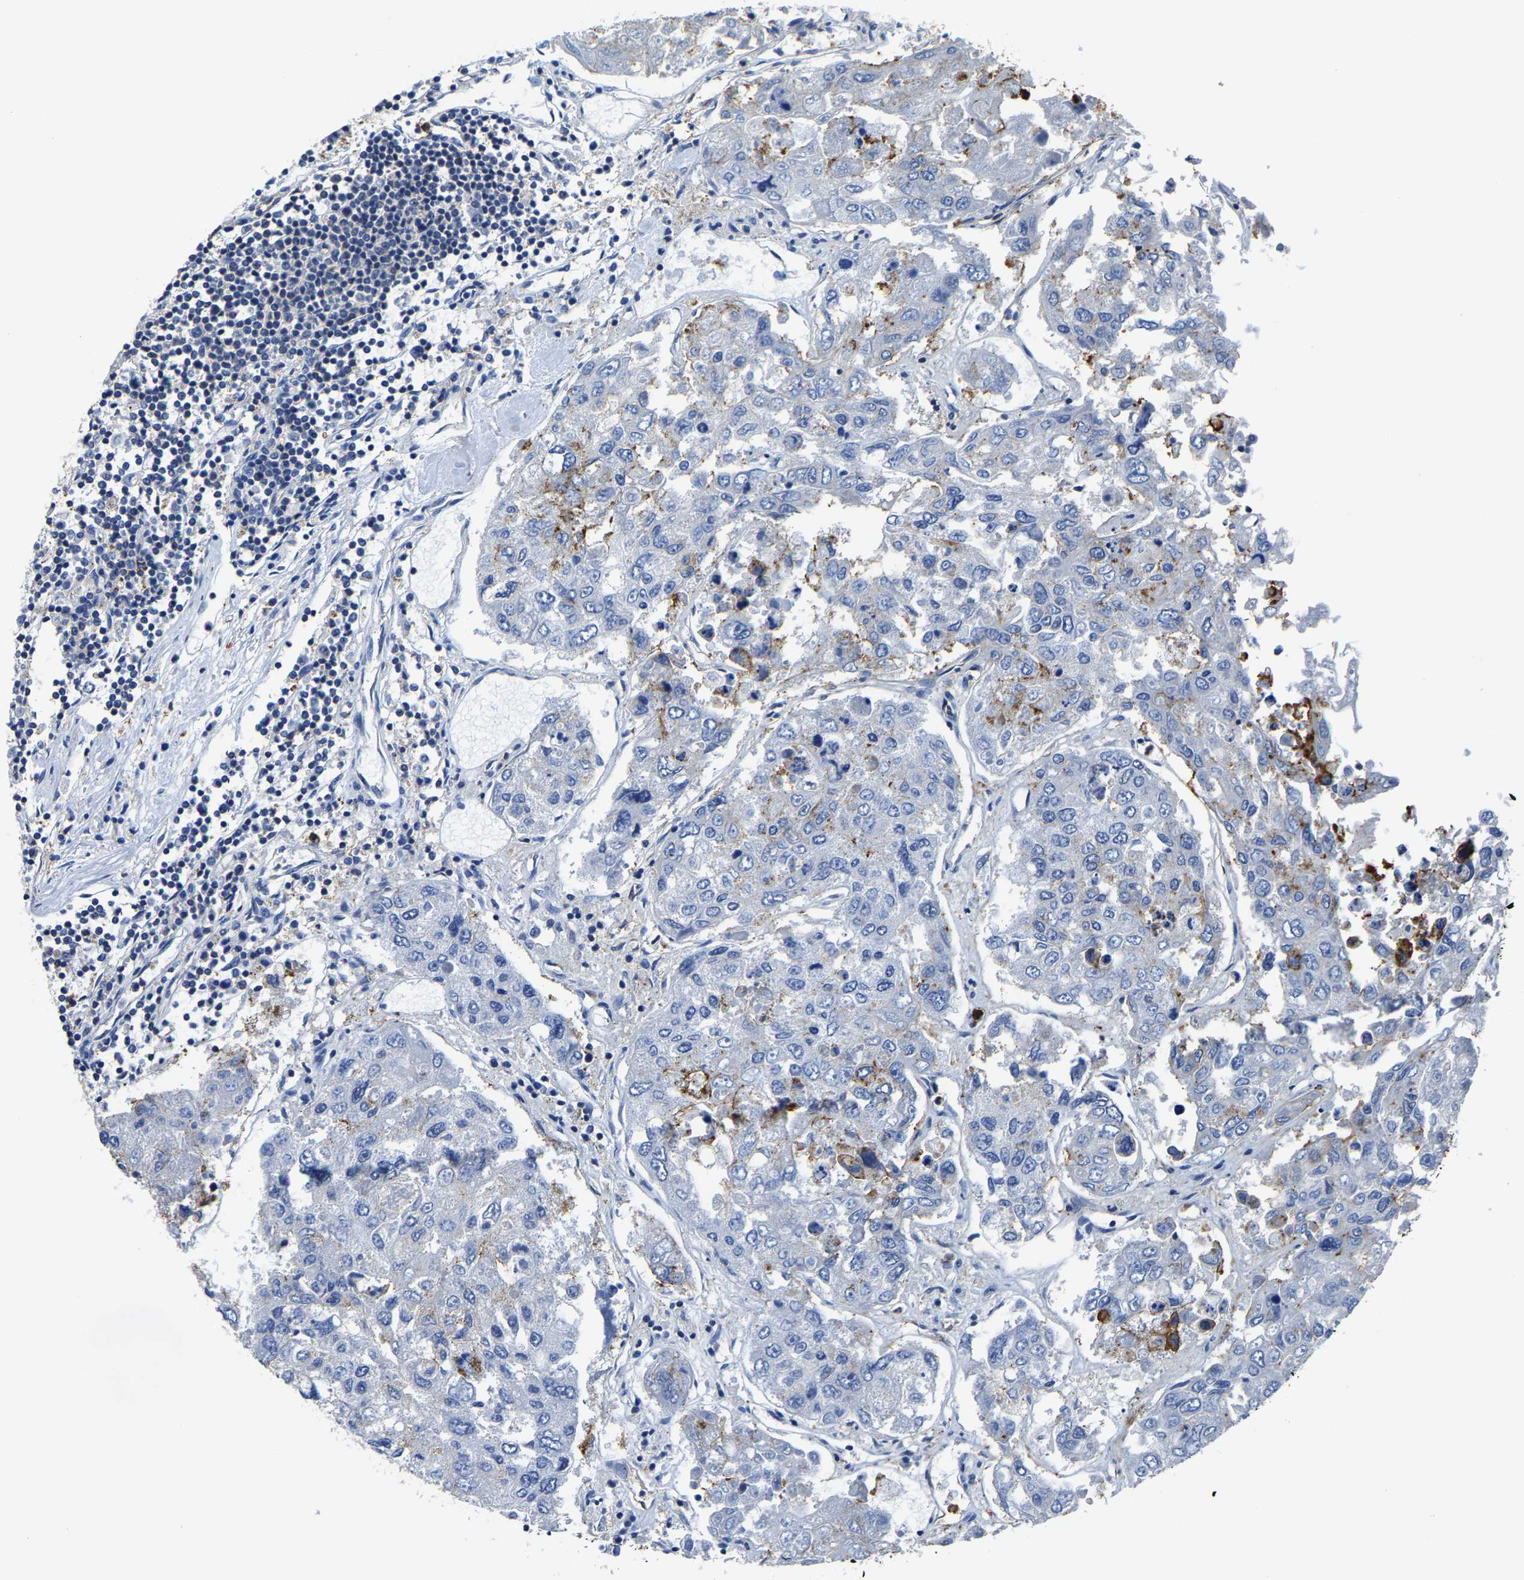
{"staining": {"intensity": "negative", "quantity": "none", "location": "none"}, "tissue": "urothelial cancer", "cell_type": "Tumor cells", "image_type": "cancer", "snomed": [{"axis": "morphology", "description": "Urothelial carcinoma, High grade"}, {"axis": "topography", "description": "Lymph node"}, {"axis": "topography", "description": "Urinary bladder"}], "caption": "Tumor cells show no significant staining in high-grade urothelial carcinoma. Brightfield microscopy of immunohistochemistry (IHC) stained with DAB (3,3'-diaminobenzidine) (brown) and hematoxylin (blue), captured at high magnification.", "gene": "TRAF6", "patient": {"sex": "male", "age": 51}}